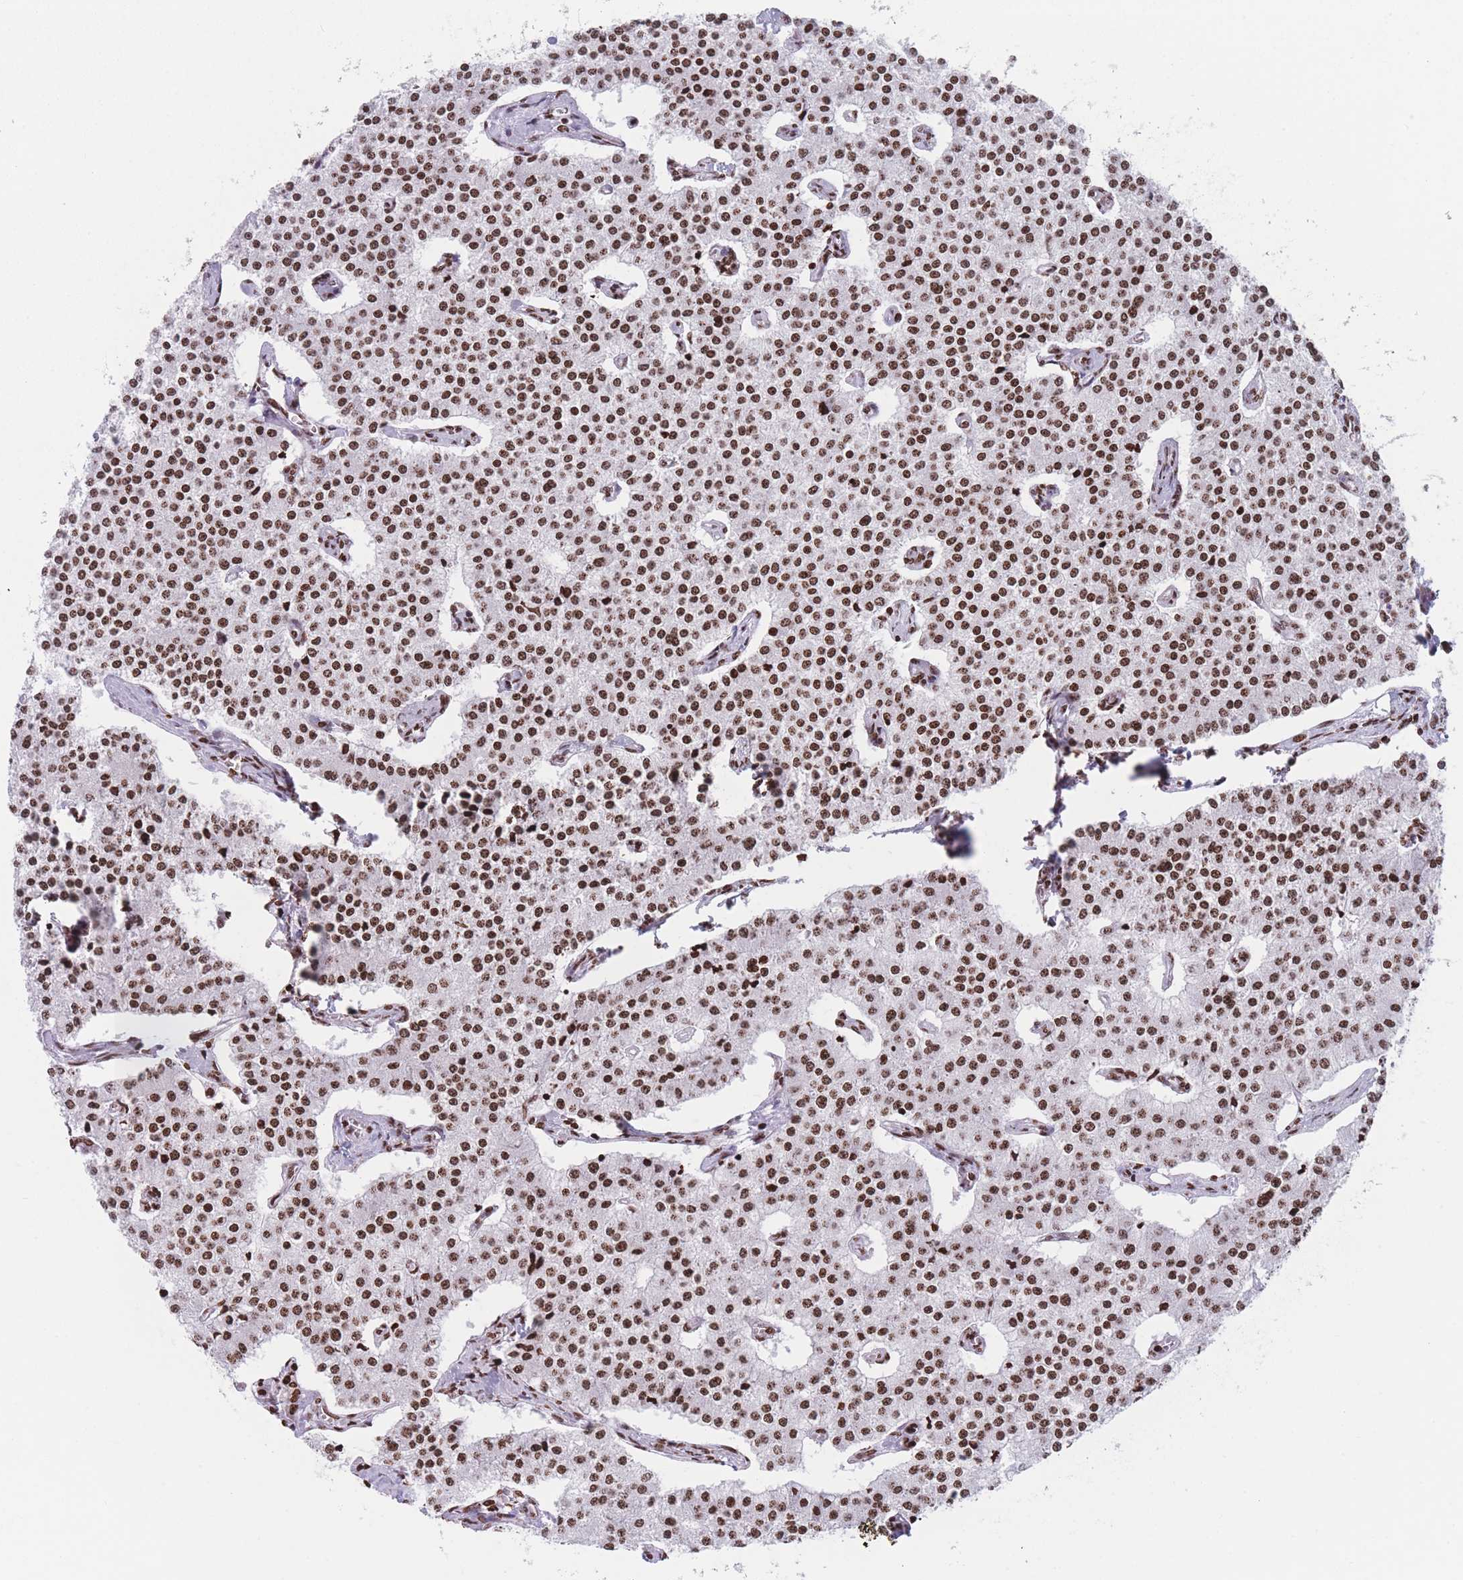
{"staining": {"intensity": "strong", "quantity": ">75%", "location": "nuclear"}, "tissue": "carcinoid", "cell_type": "Tumor cells", "image_type": "cancer", "snomed": [{"axis": "morphology", "description": "Carcinoid, malignant, NOS"}, {"axis": "topography", "description": "Colon"}], "caption": "Carcinoid tissue exhibits strong nuclear expression in approximately >75% of tumor cells, visualized by immunohistochemistry. The protein of interest is stained brown, and the nuclei are stained in blue (DAB IHC with brightfield microscopy, high magnification).", "gene": "AK9", "patient": {"sex": "female", "age": 52}}